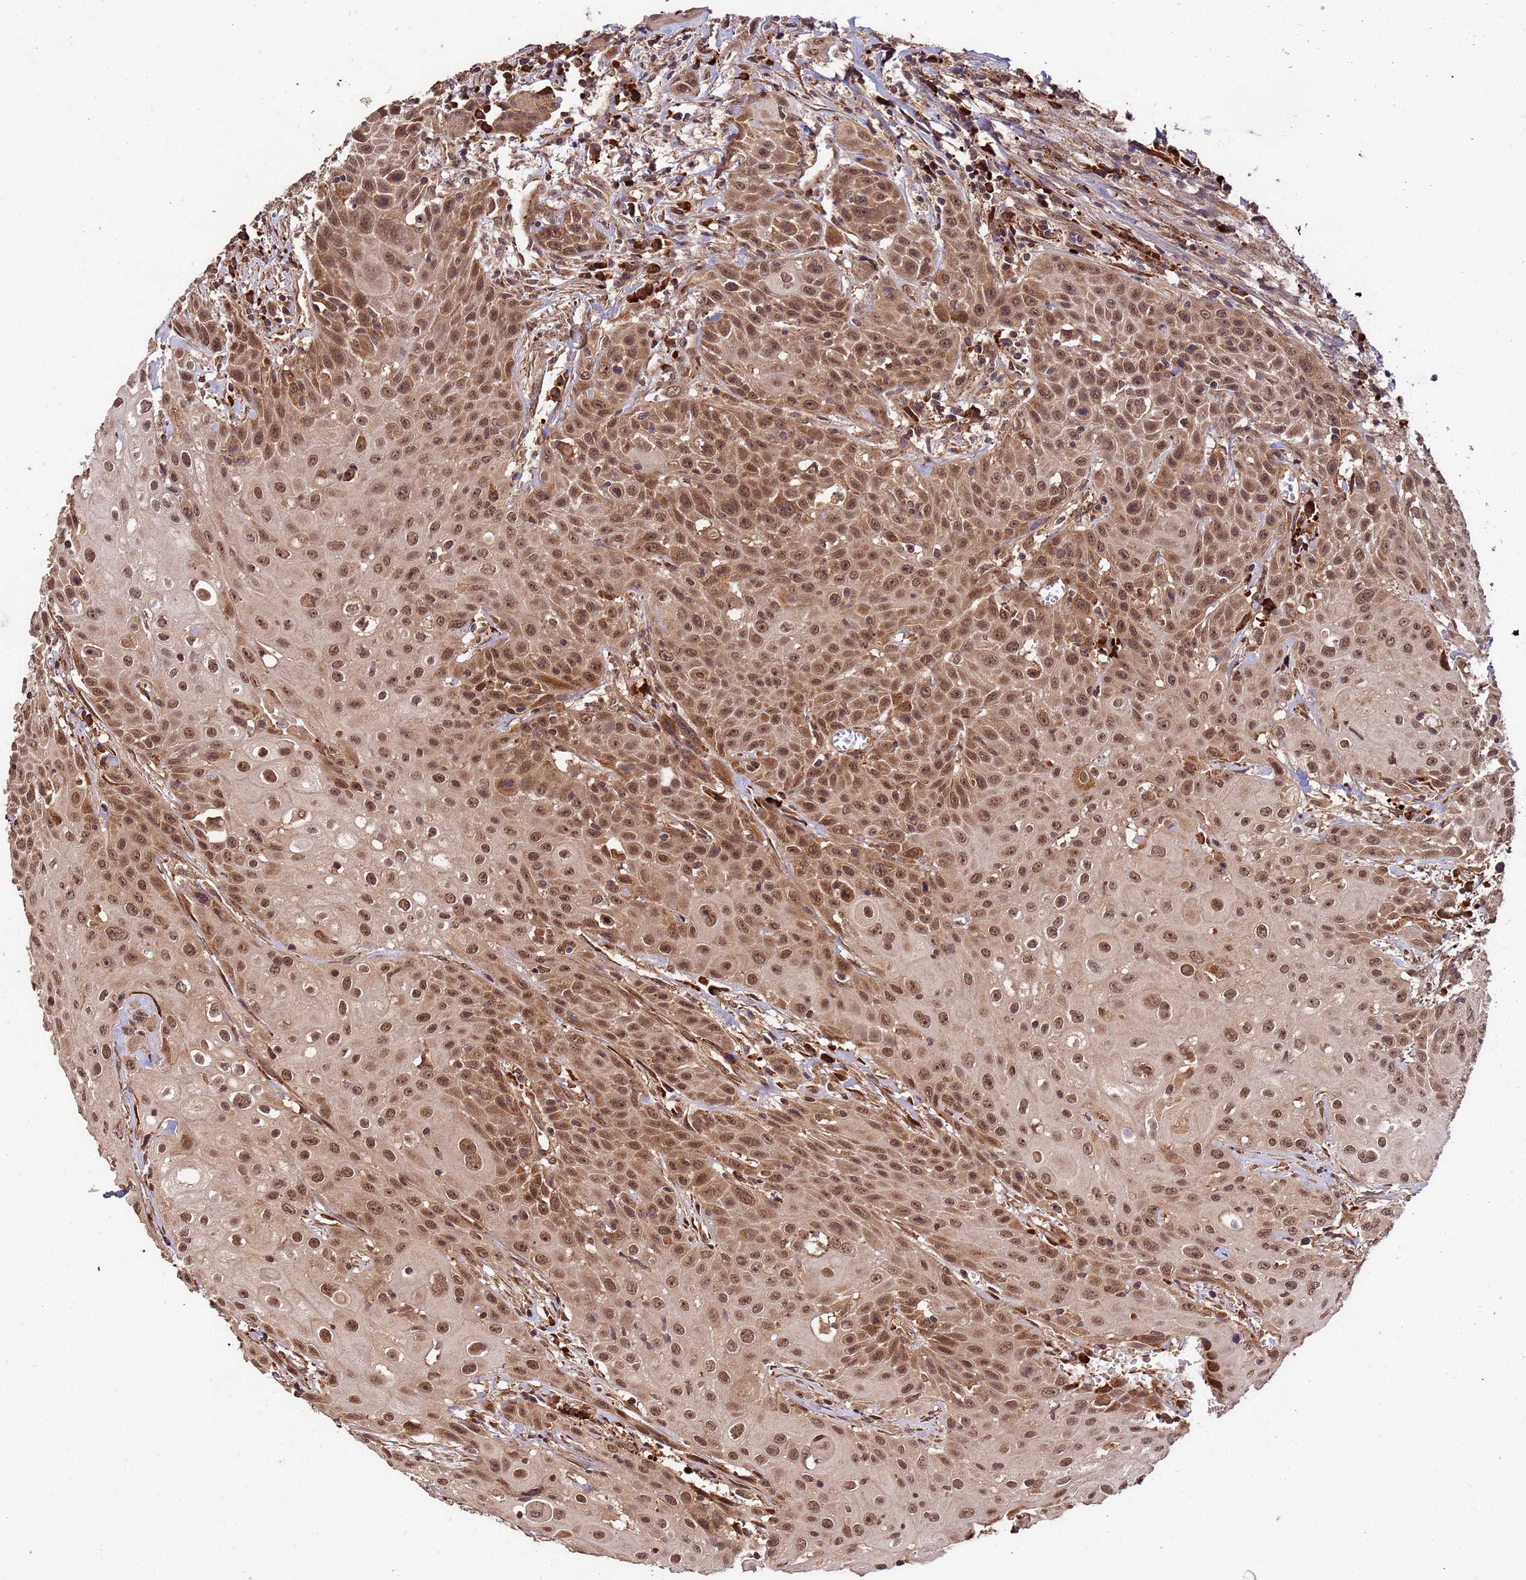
{"staining": {"intensity": "moderate", "quantity": ">75%", "location": "cytoplasmic/membranous,nuclear"}, "tissue": "head and neck cancer", "cell_type": "Tumor cells", "image_type": "cancer", "snomed": [{"axis": "morphology", "description": "Squamous cell carcinoma, NOS"}, {"axis": "topography", "description": "Oral tissue"}, {"axis": "topography", "description": "Head-Neck"}], "caption": "Tumor cells display moderate cytoplasmic/membranous and nuclear positivity in approximately >75% of cells in head and neck cancer.", "gene": "ZNF619", "patient": {"sex": "female", "age": 82}}